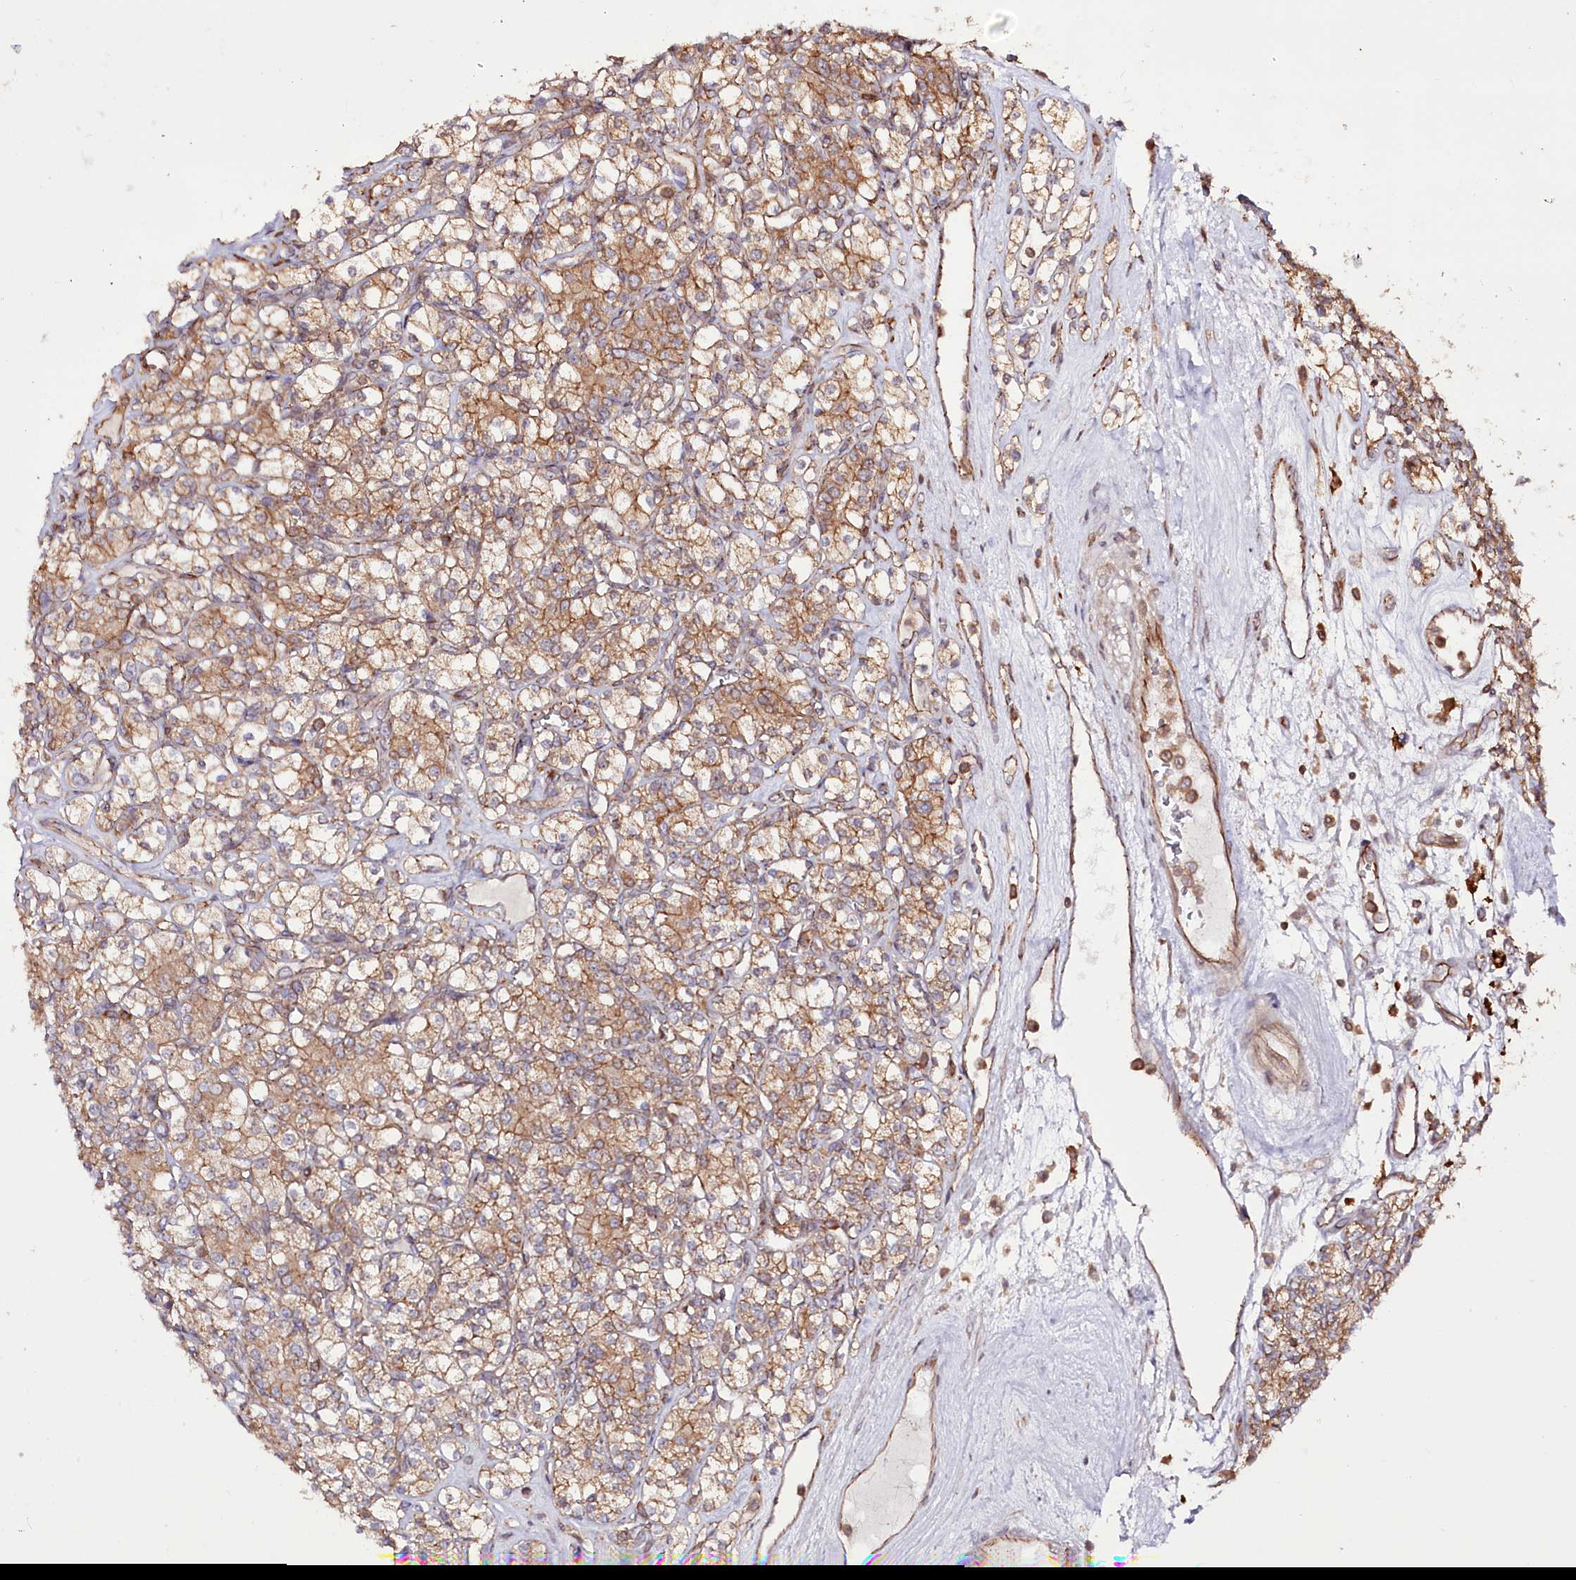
{"staining": {"intensity": "moderate", "quantity": ">75%", "location": "cytoplasmic/membranous"}, "tissue": "renal cancer", "cell_type": "Tumor cells", "image_type": "cancer", "snomed": [{"axis": "morphology", "description": "Adenocarcinoma, NOS"}, {"axis": "topography", "description": "Kidney"}], "caption": "Protein staining exhibits moderate cytoplasmic/membranous staining in approximately >75% of tumor cells in renal cancer (adenocarcinoma). (DAB IHC, brown staining for protein, blue staining for nuclei).", "gene": "DHX29", "patient": {"sex": "male", "age": 77}}